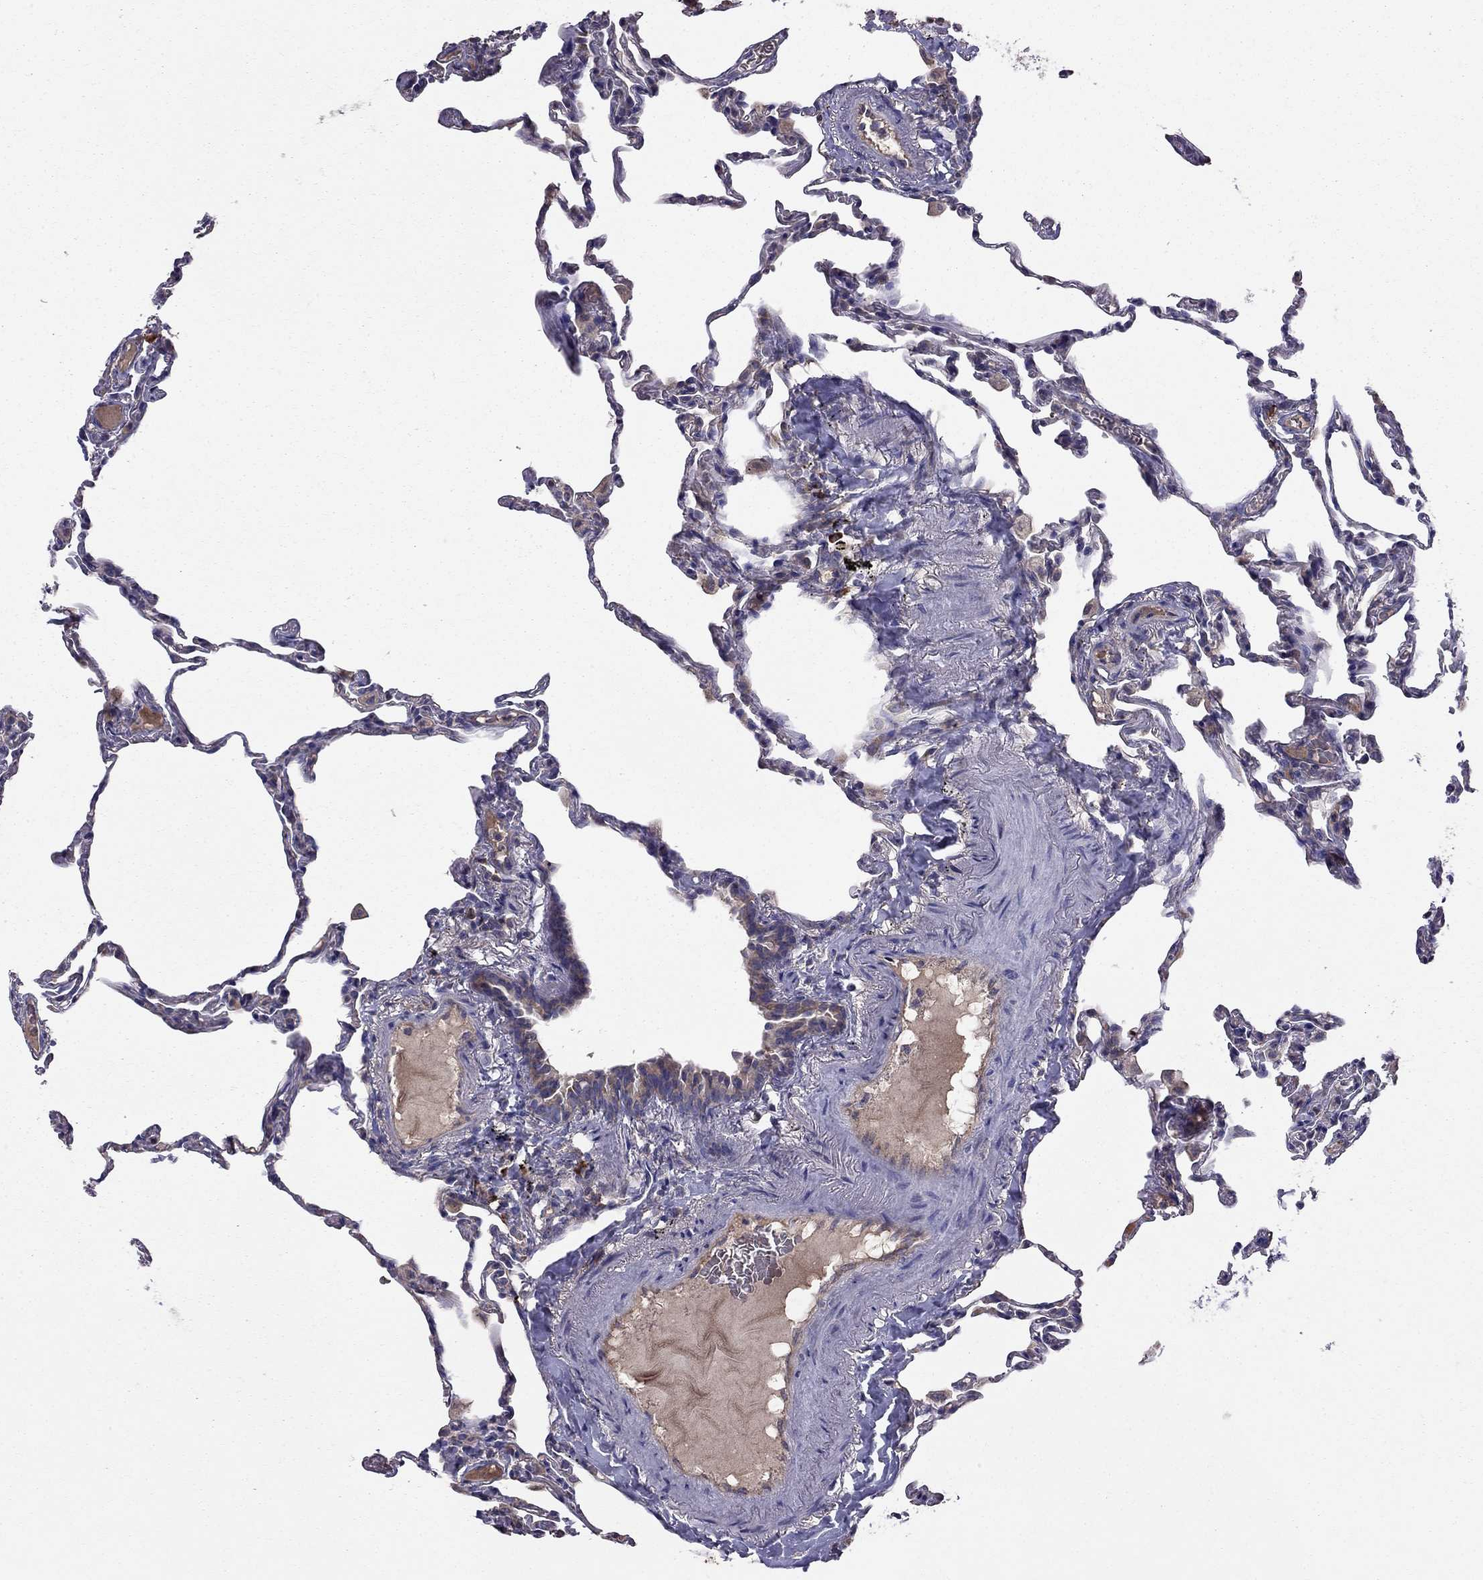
{"staining": {"intensity": "negative", "quantity": "none", "location": "none"}, "tissue": "lung", "cell_type": "Alveolar cells", "image_type": "normal", "snomed": [{"axis": "morphology", "description": "Normal tissue, NOS"}, {"axis": "topography", "description": "Lung"}], "caption": "A histopathology image of human lung is negative for staining in alveolar cells. The staining was performed using DAB (3,3'-diaminobenzidine) to visualize the protein expression in brown, while the nuclei were stained in blue with hematoxylin (Magnification: 20x).", "gene": "PIK3CG", "patient": {"sex": "female", "age": 57}}